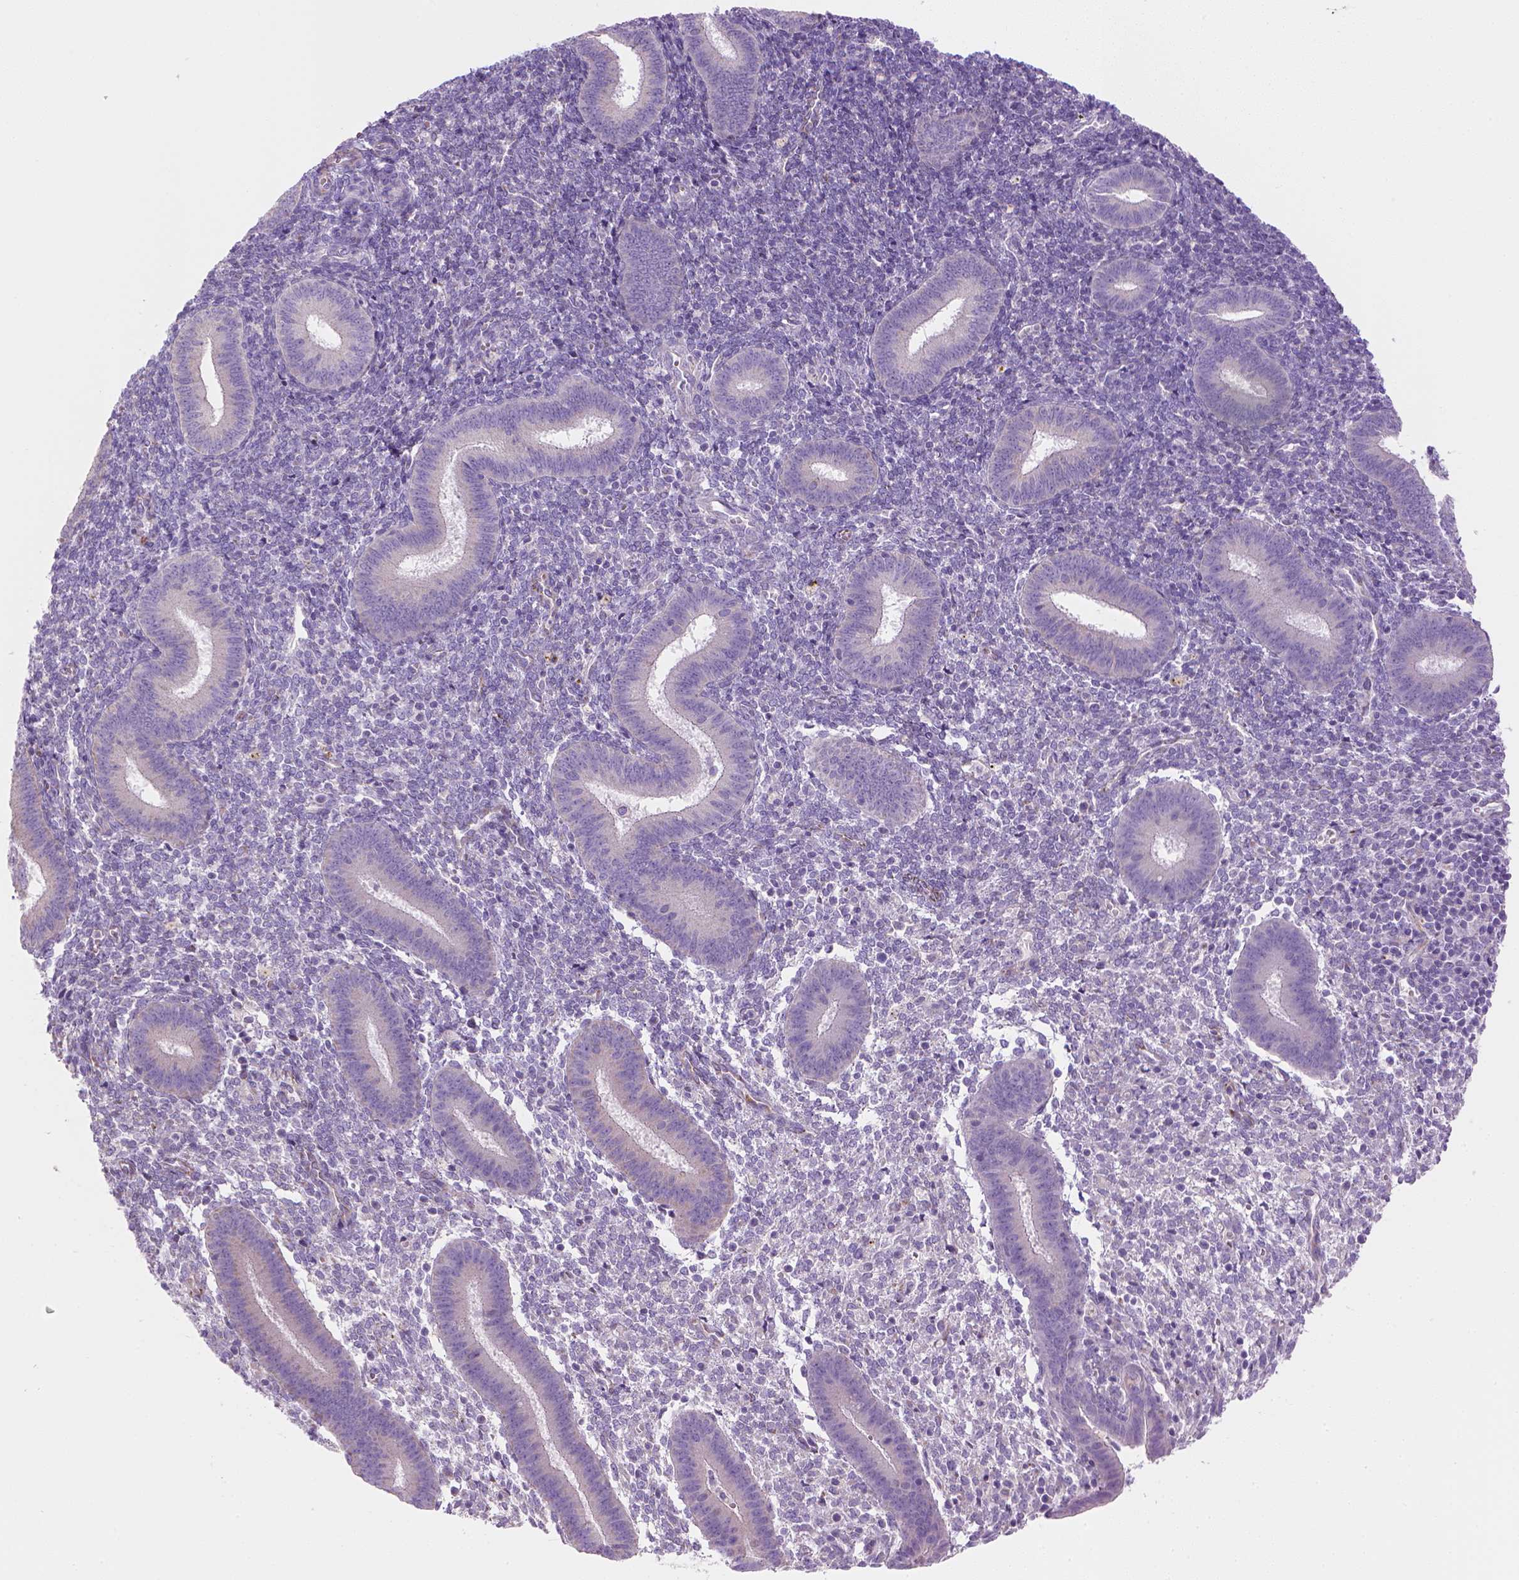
{"staining": {"intensity": "negative", "quantity": "none", "location": "none"}, "tissue": "endometrium", "cell_type": "Cells in endometrial stroma", "image_type": "normal", "snomed": [{"axis": "morphology", "description": "Normal tissue, NOS"}, {"axis": "topography", "description": "Endometrium"}], "caption": "Photomicrograph shows no protein positivity in cells in endometrial stroma of normal endometrium. (Stains: DAB (3,3'-diaminobenzidine) IHC with hematoxylin counter stain, Microscopy: brightfield microscopy at high magnification).", "gene": "CES2", "patient": {"sex": "female", "age": 25}}